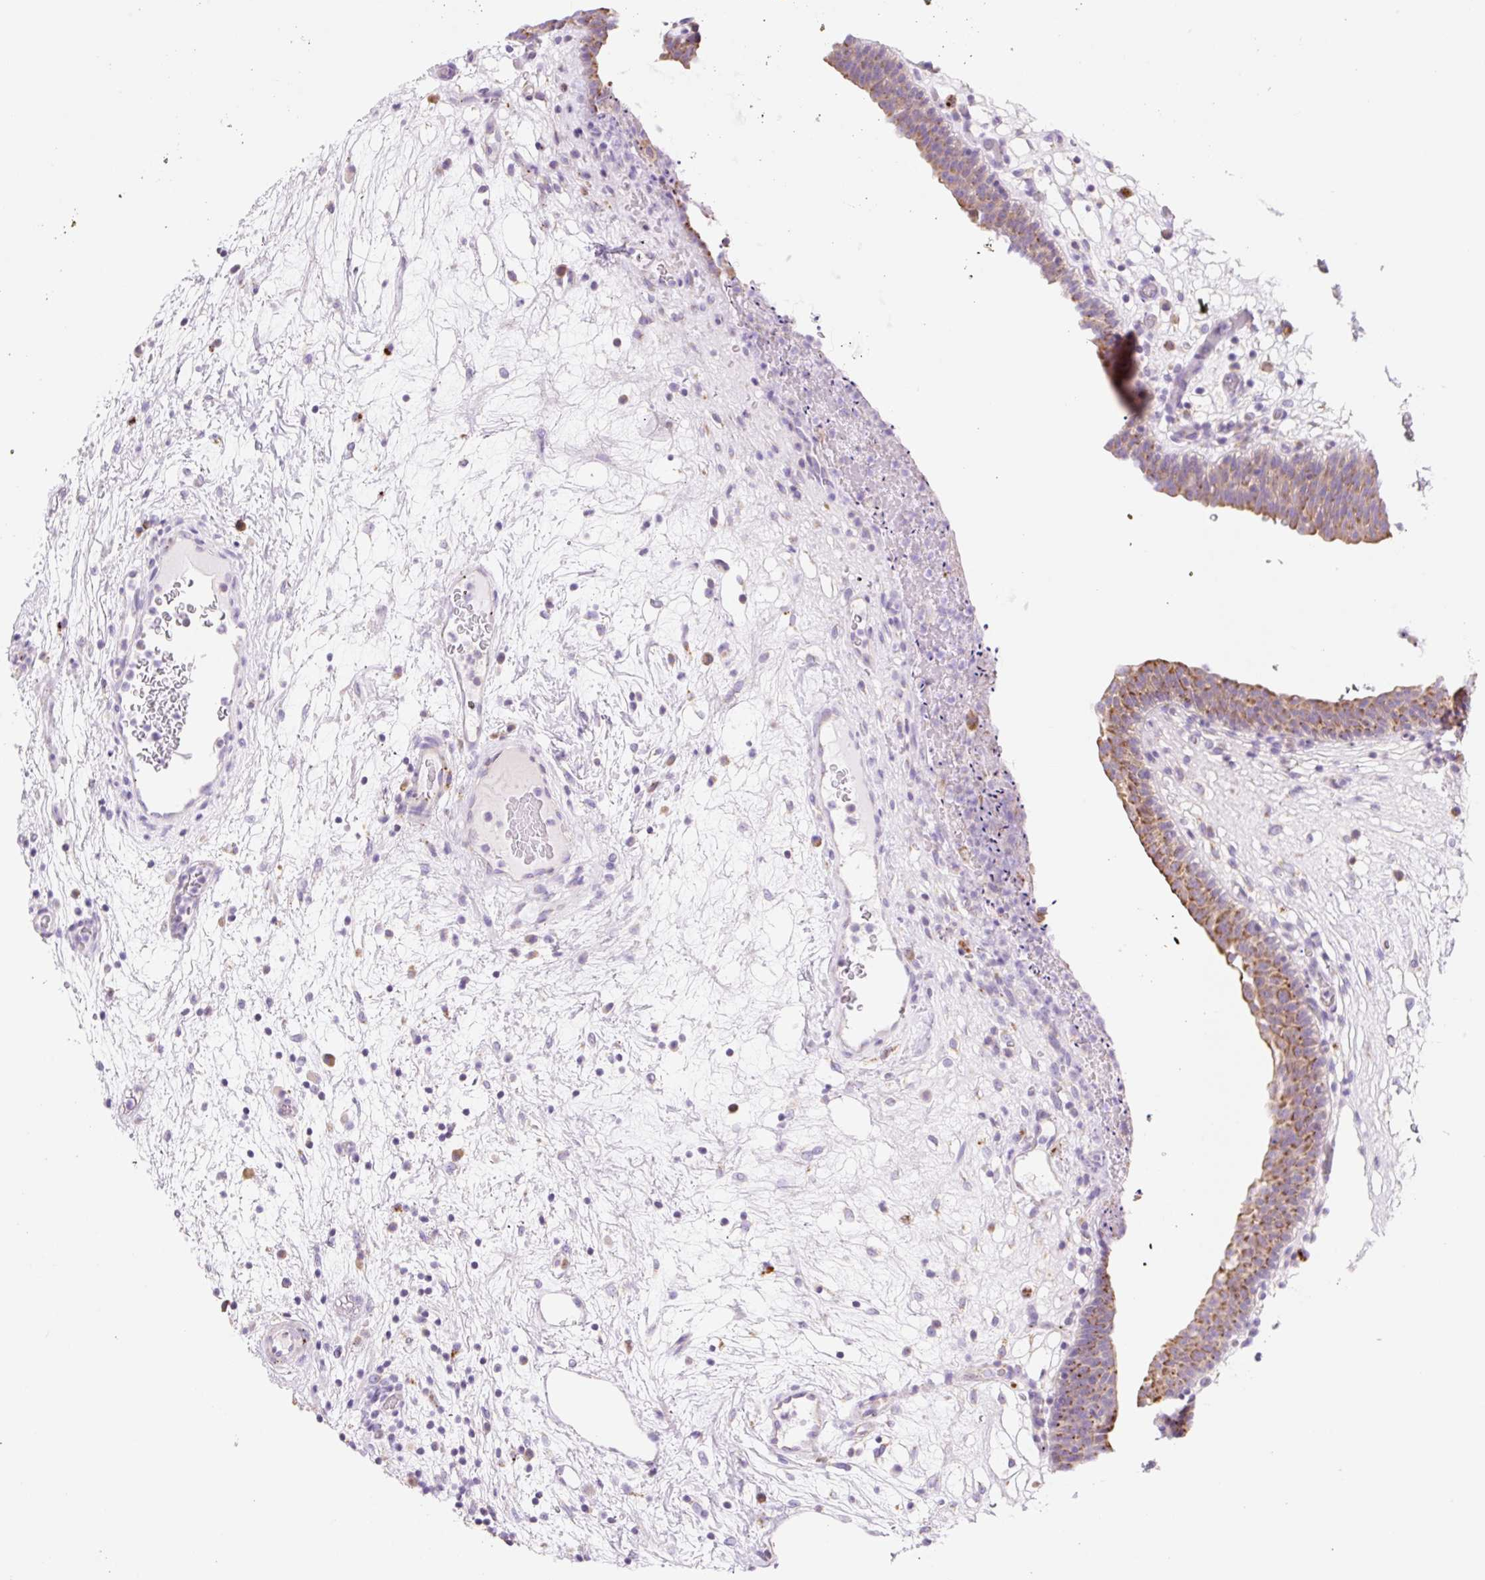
{"staining": {"intensity": "moderate", "quantity": "25%-75%", "location": "cytoplasmic/membranous"}, "tissue": "urinary bladder", "cell_type": "Urothelial cells", "image_type": "normal", "snomed": [{"axis": "morphology", "description": "Normal tissue, NOS"}, {"axis": "topography", "description": "Urinary bladder"}], "caption": "Protein staining by IHC displays moderate cytoplasmic/membranous positivity in approximately 25%-75% of urothelial cells in benign urinary bladder.", "gene": "CLEC3A", "patient": {"sex": "male", "age": 71}}